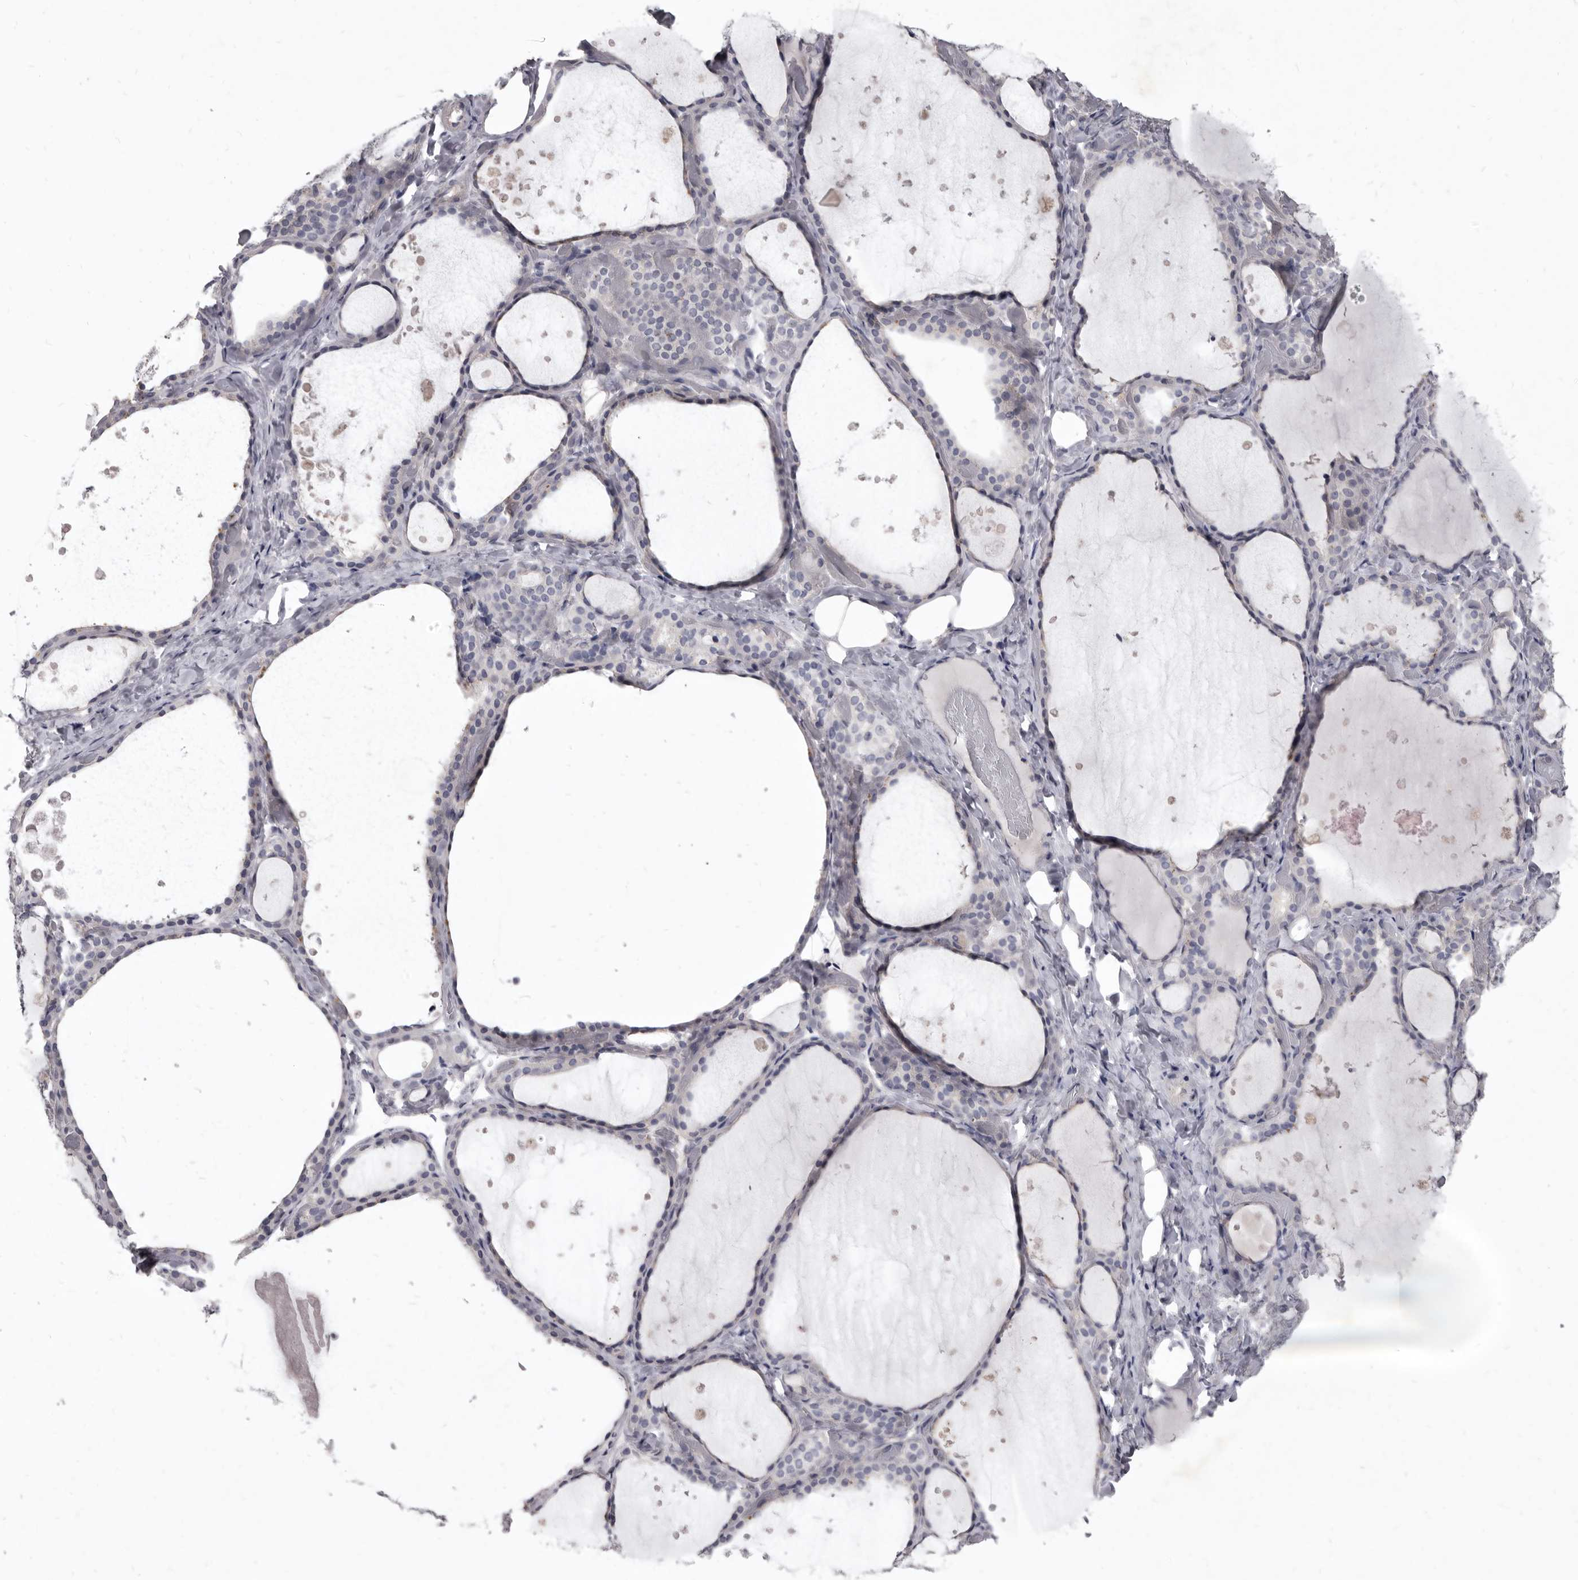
{"staining": {"intensity": "negative", "quantity": "none", "location": "none"}, "tissue": "thyroid gland", "cell_type": "Glandular cells", "image_type": "normal", "snomed": [{"axis": "morphology", "description": "Normal tissue, NOS"}, {"axis": "topography", "description": "Thyroid gland"}], "caption": "Immunohistochemistry (IHC) micrograph of normal human thyroid gland stained for a protein (brown), which shows no staining in glandular cells. (DAB (3,3'-diaminobenzidine) immunohistochemistry visualized using brightfield microscopy, high magnification).", "gene": "GSK3B", "patient": {"sex": "female", "age": 44}}